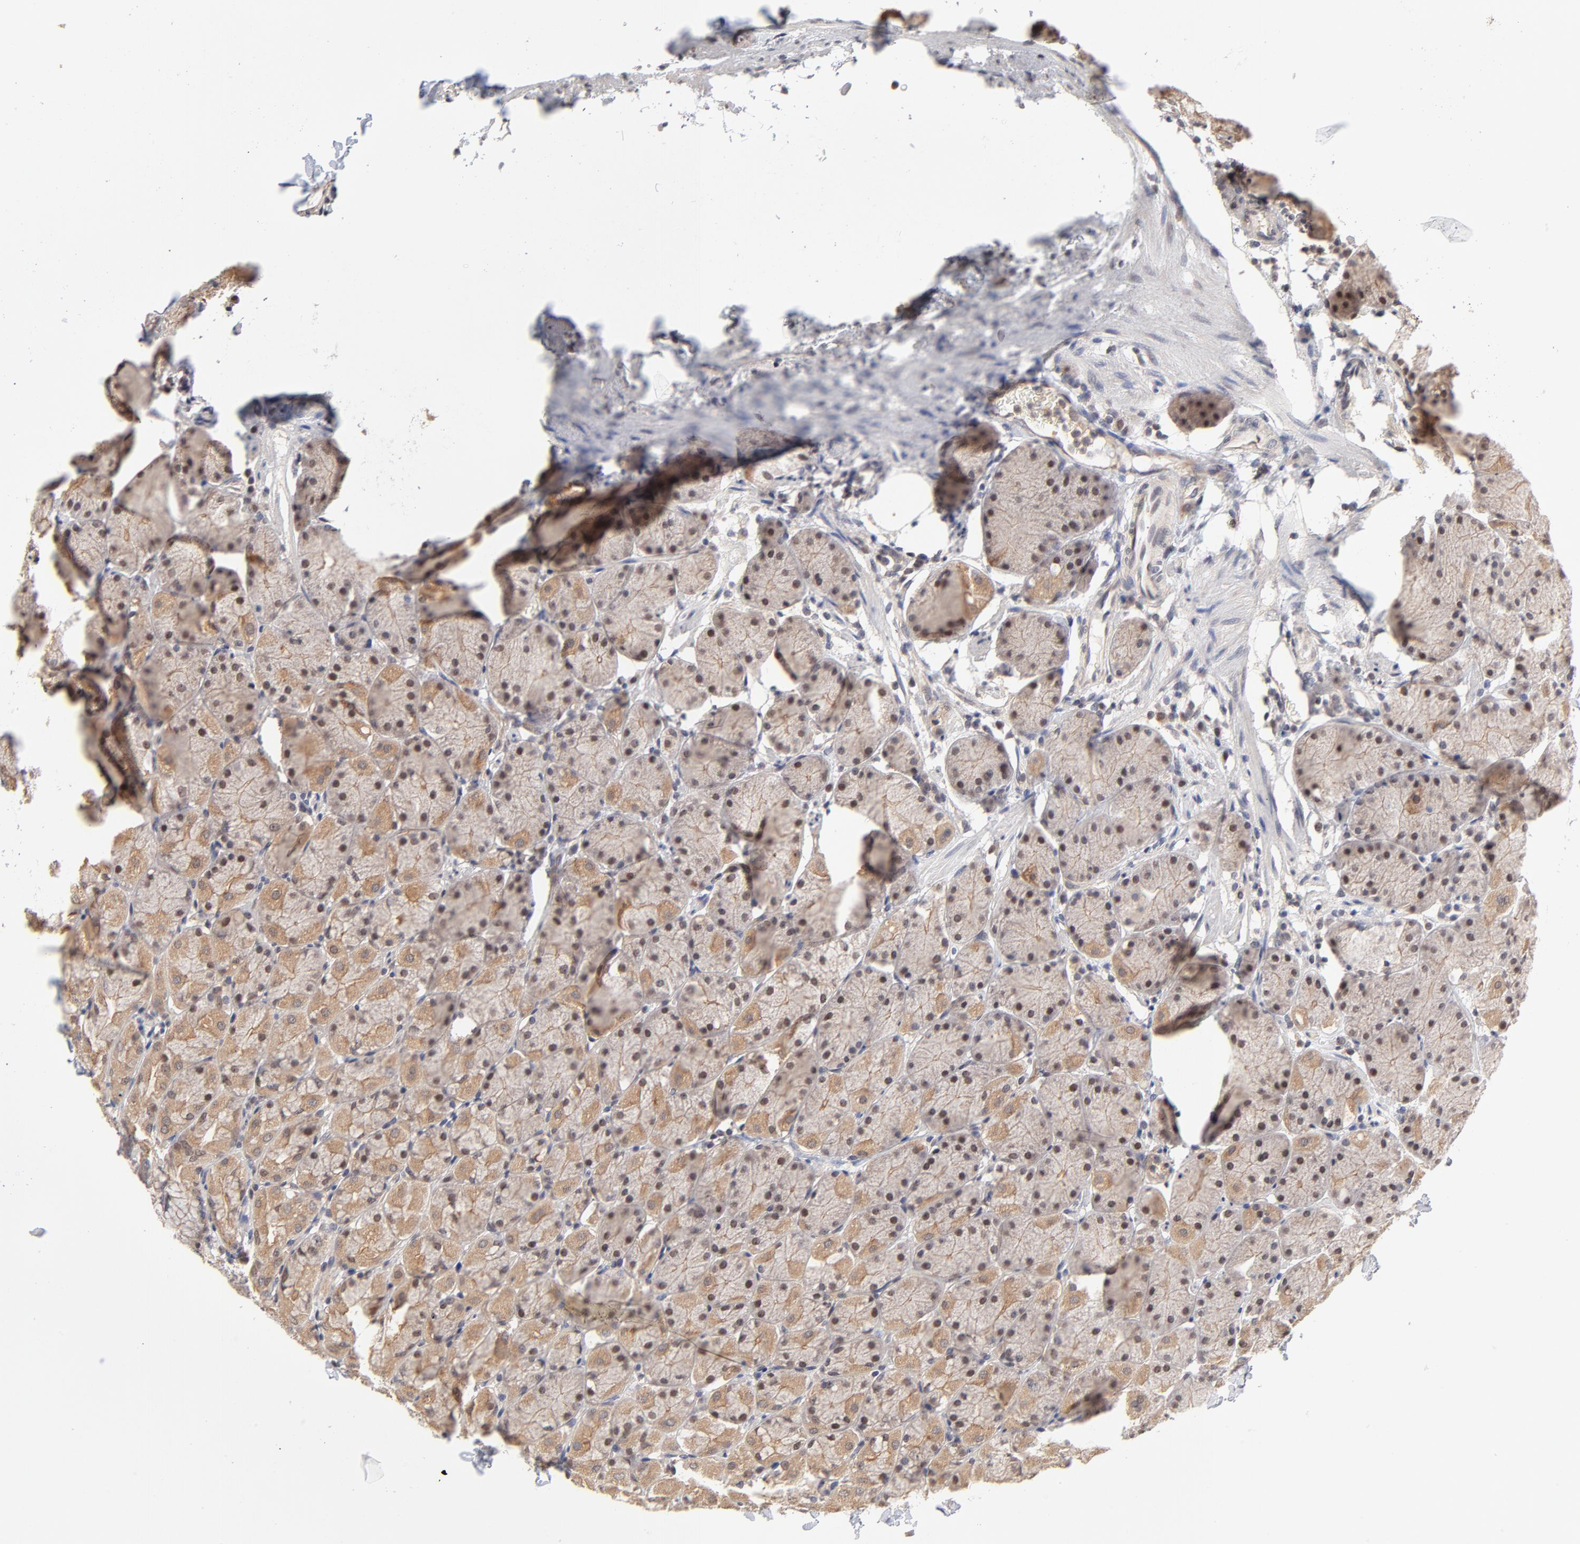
{"staining": {"intensity": "moderate", "quantity": "25%-75%", "location": "cytoplasmic/membranous"}, "tissue": "stomach", "cell_type": "Glandular cells", "image_type": "normal", "snomed": [{"axis": "morphology", "description": "Normal tissue, NOS"}, {"axis": "topography", "description": "Stomach, upper"}, {"axis": "topography", "description": "Stomach"}], "caption": "Immunohistochemical staining of benign human stomach exhibits medium levels of moderate cytoplasmic/membranous staining in approximately 25%-75% of glandular cells. (Brightfield microscopy of DAB IHC at high magnification).", "gene": "ZNF157", "patient": {"sex": "male", "age": 76}}